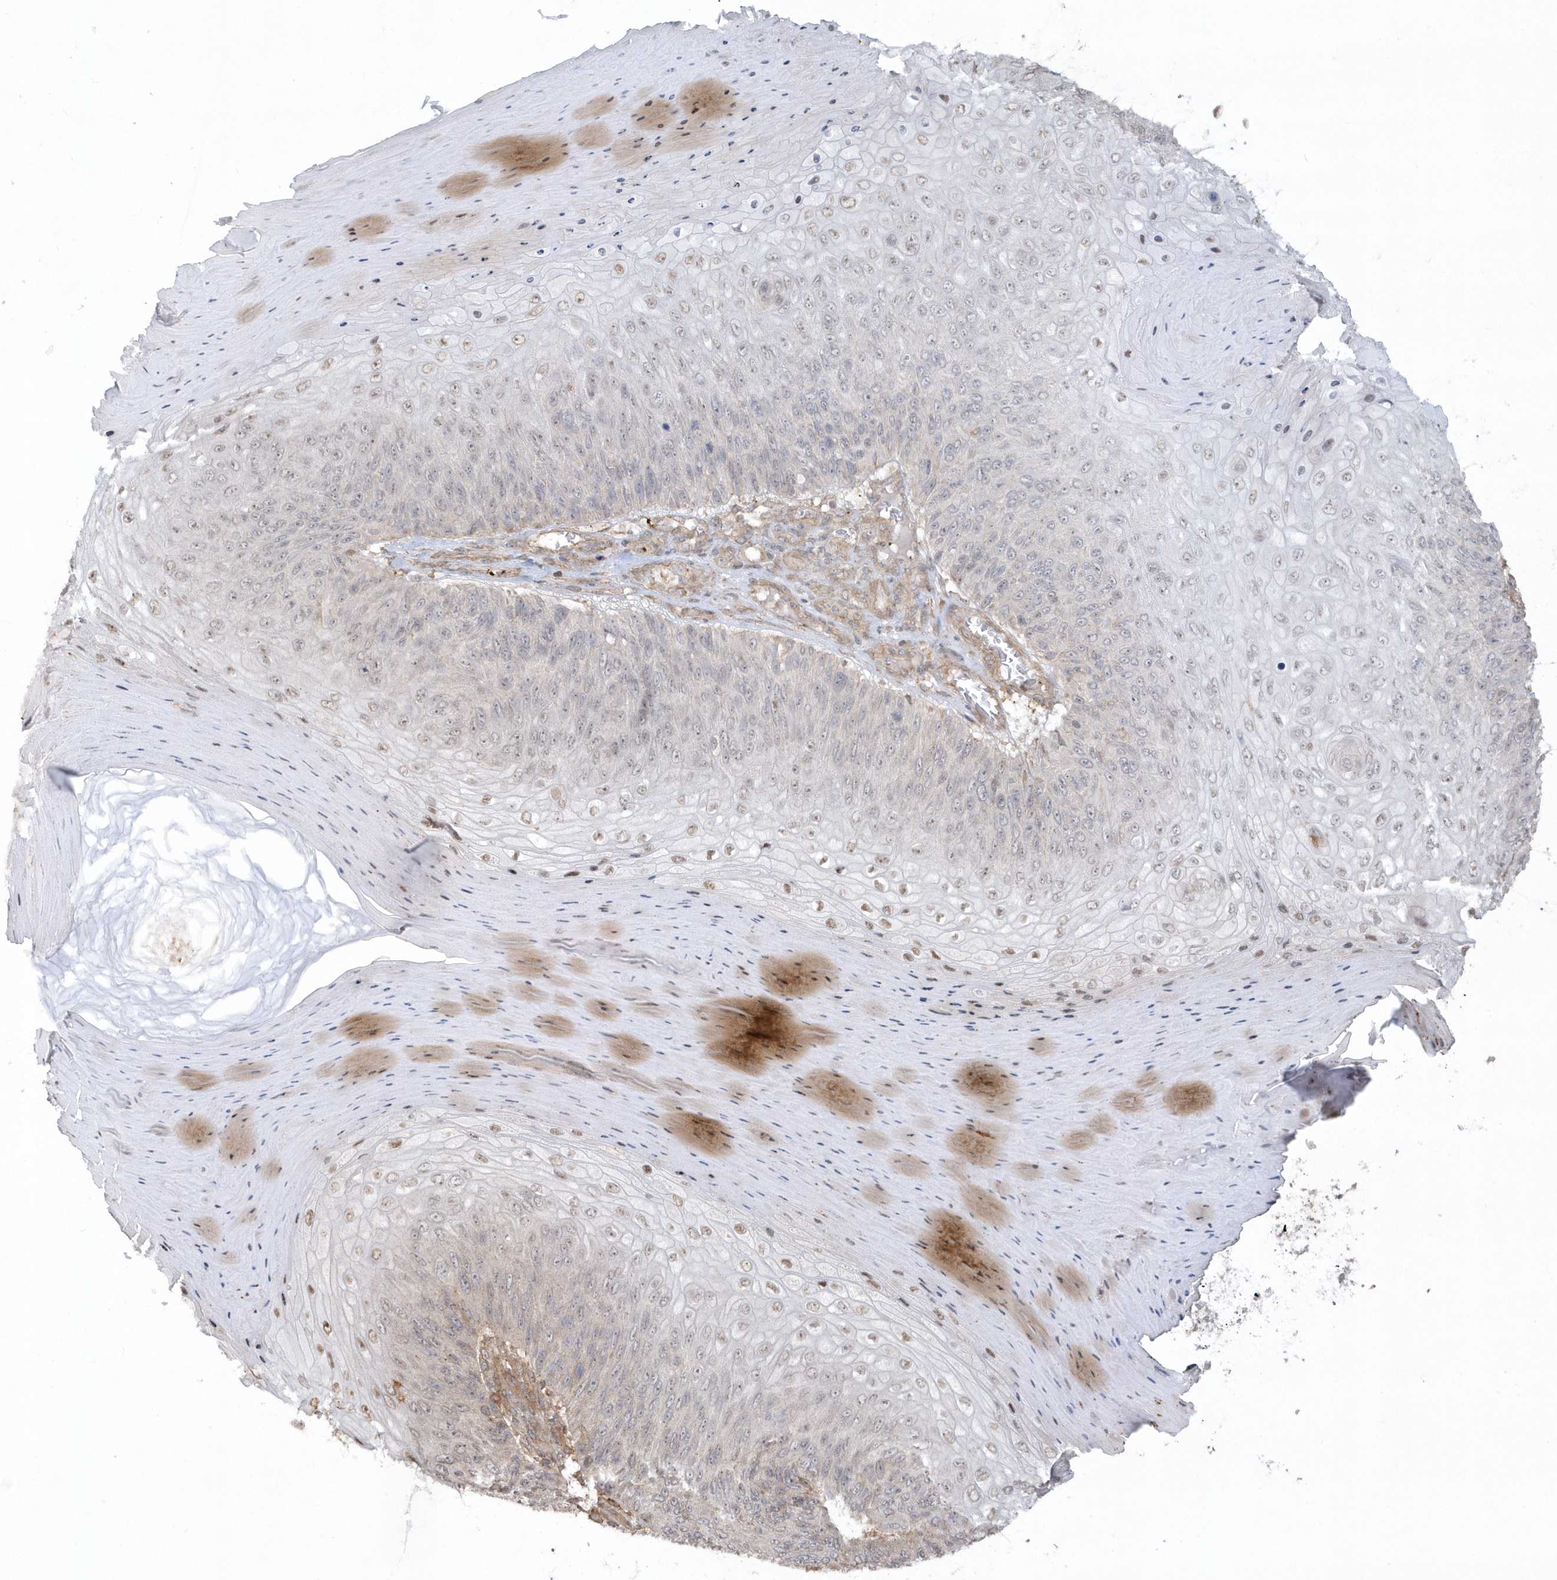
{"staining": {"intensity": "weak", "quantity": "<25%", "location": "nuclear"}, "tissue": "skin cancer", "cell_type": "Tumor cells", "image_type": "cancer", "snomed": [{"axis": "morphology", "description": "Squamous cell carcinoma, NOS"}, {"axis": "topography", "description": "Skin"}], "caption": "DAB immunohistochemical staining of human skin squamous cell carcinoma shows no significant staining in tumor cells. (DAB immunohistochemistry, high magnification).", "gene": "BSN", "patient": {"sex": "female", "age": 88}}